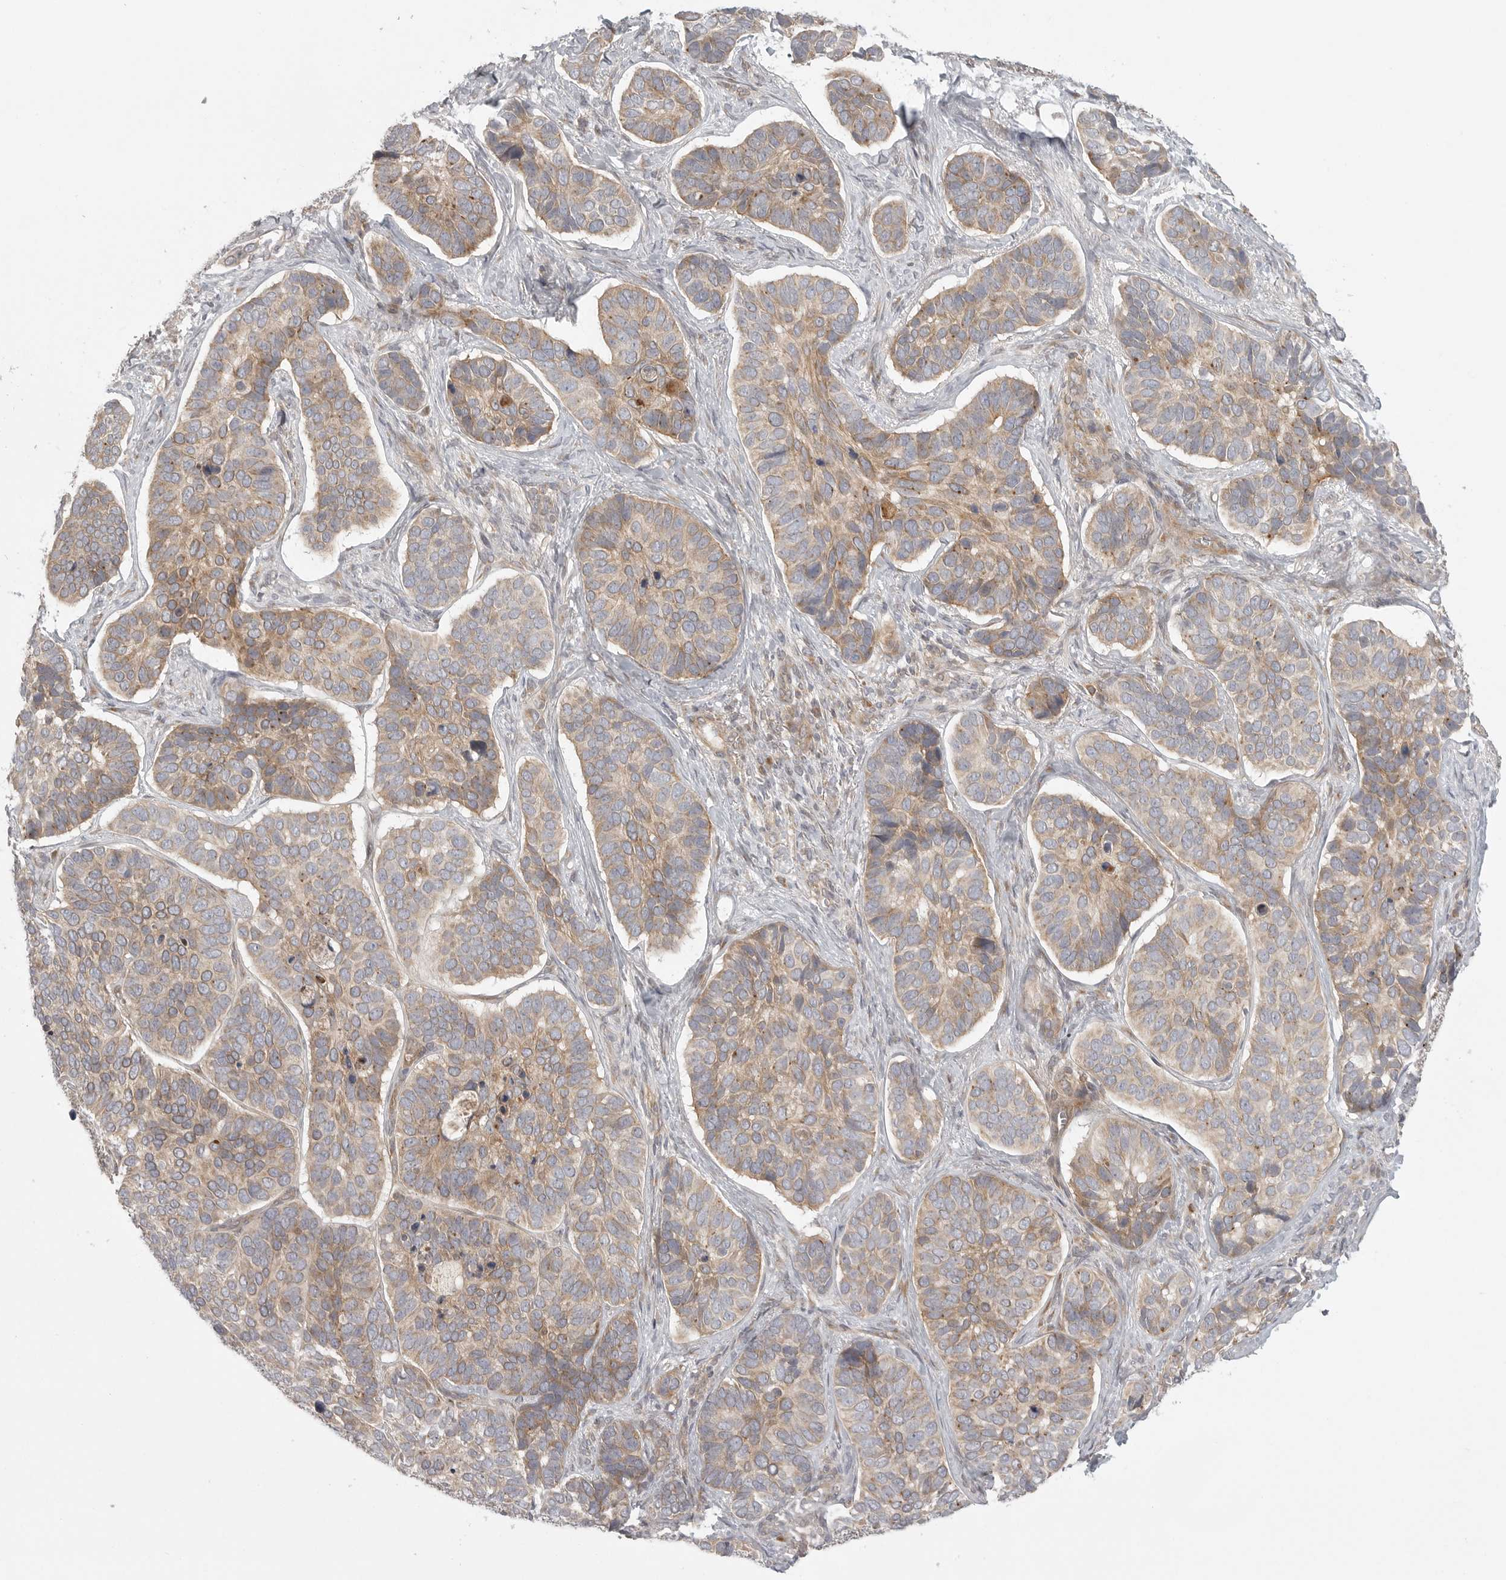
{"staining": {"intensity": "moderate", "quantity": ">75%", "location": "cytoplasmic/membranous"}, "tissue": "skin cancer", "cell_type": "Tumor cells", "image_type": "cancer", "snomed": [{"axis": "morphology", "description": "Basal cell carcinoma"}, {"axis": "topography", "description": "Skin"}], "caption": "IHC photomicrograph of human skin cancer (basal cell carcinoma) stained for a protein (brown), which demonstrates medium levels of moderate cytoplasmic/membranous staining in about >75% of tumor cells.", "gene": "CCPG1", "patient": {"sex": "male", "age": 62}}